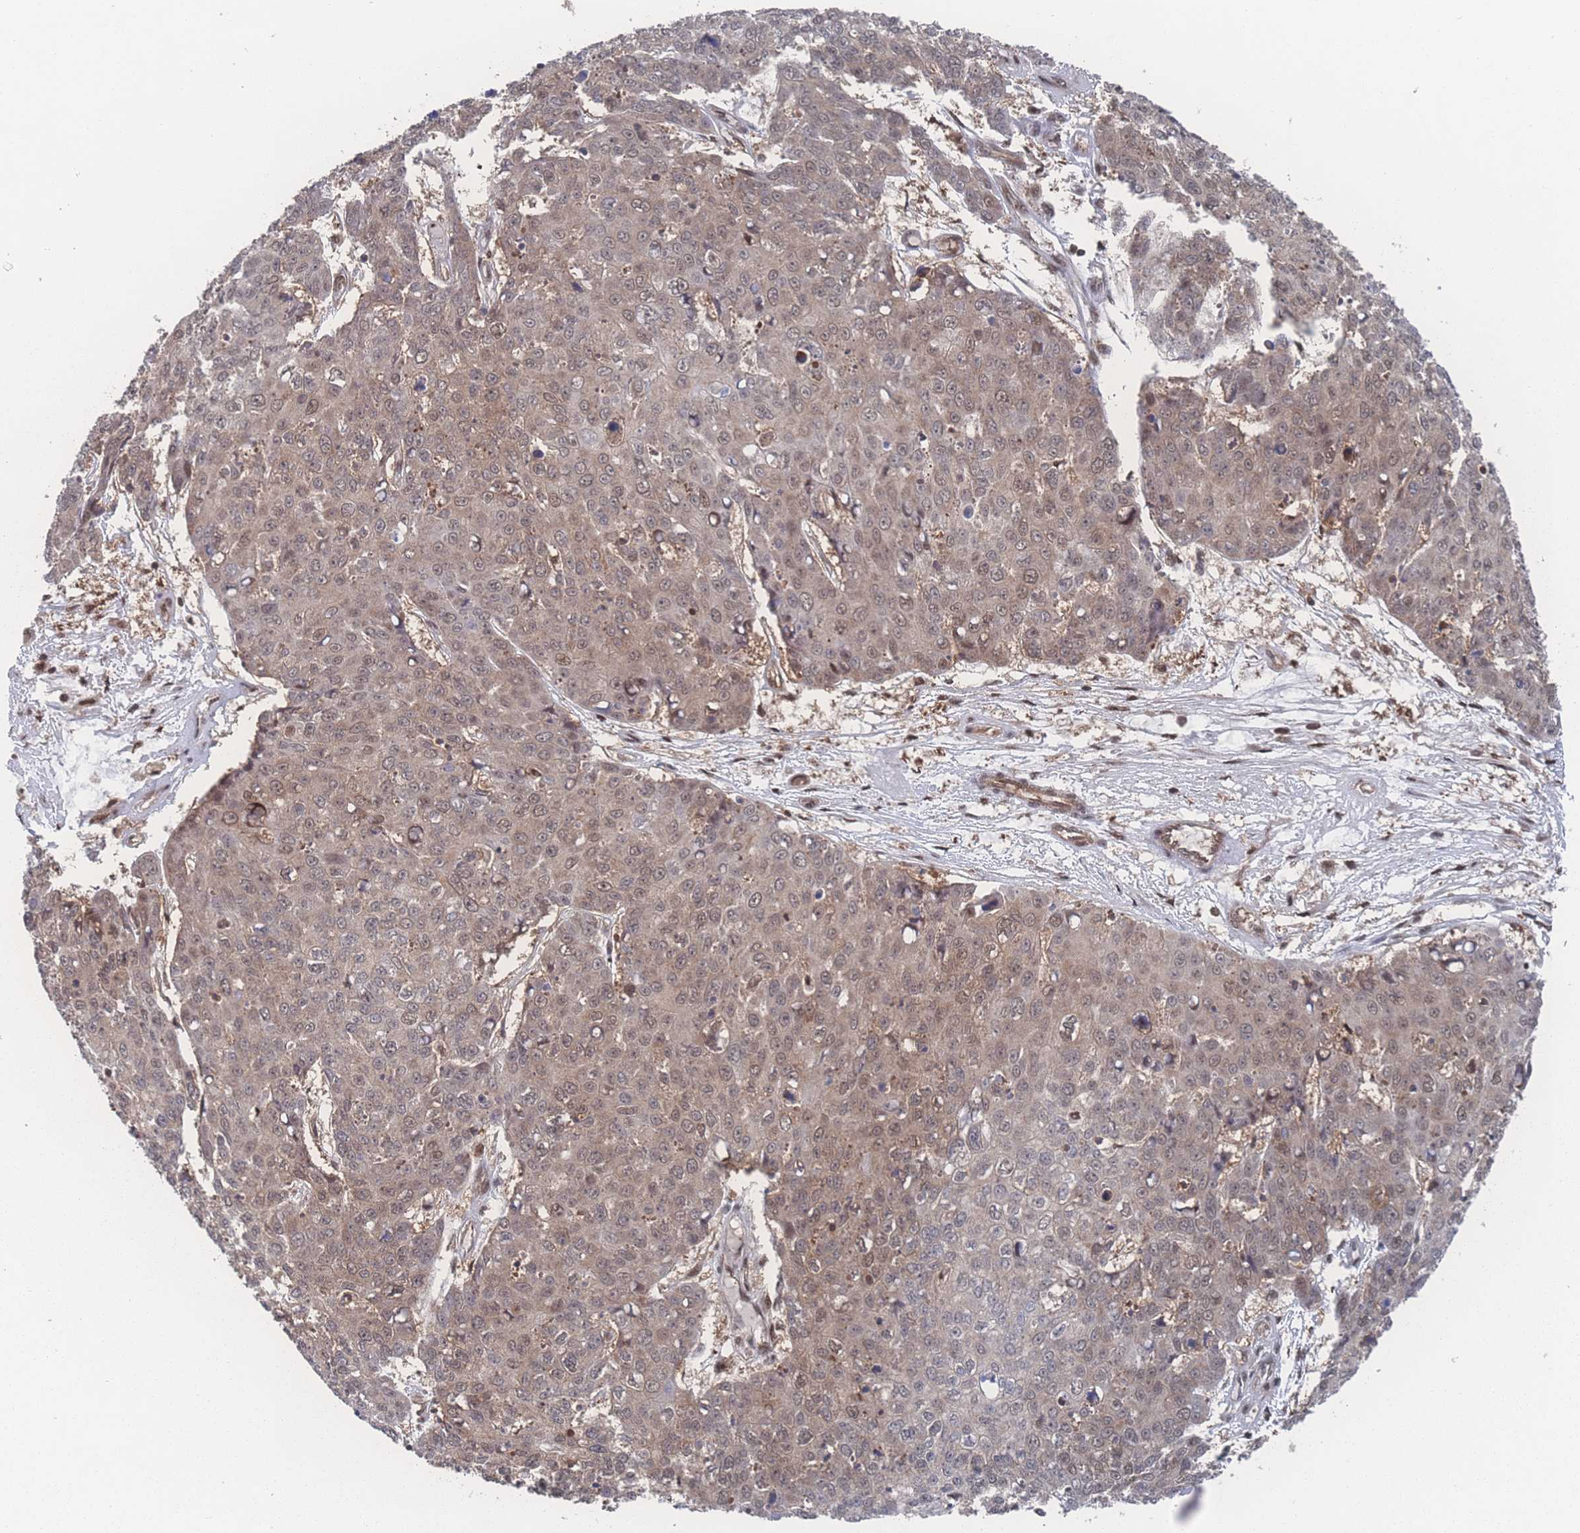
{"staining": {"intensity": "moderate", "quantity": ">75%", "location": "nuclear"}, "tissue": "skin cancer", "cell_type": "Tumor cells", "image_type": "cancer", "snomed": [{"axis": "morphology", "description": "Normal tissue, NOS"}, {"axis": "morphology", "description": "Squamous cell carcinoma, NOS"}, {"axis": "topography", "description": "Skin"}], "caption": "Skin cancer (squamous cell carcinoma) was stained to show a protein in brown. There is medium levels of moderate nuclear staining in approximately >75% of tumor cells. (Brightfield microscopy of DAB IHC at high magnification).", "gene": "PSMA1", "patient": {"sex": "male", "age": 72}}